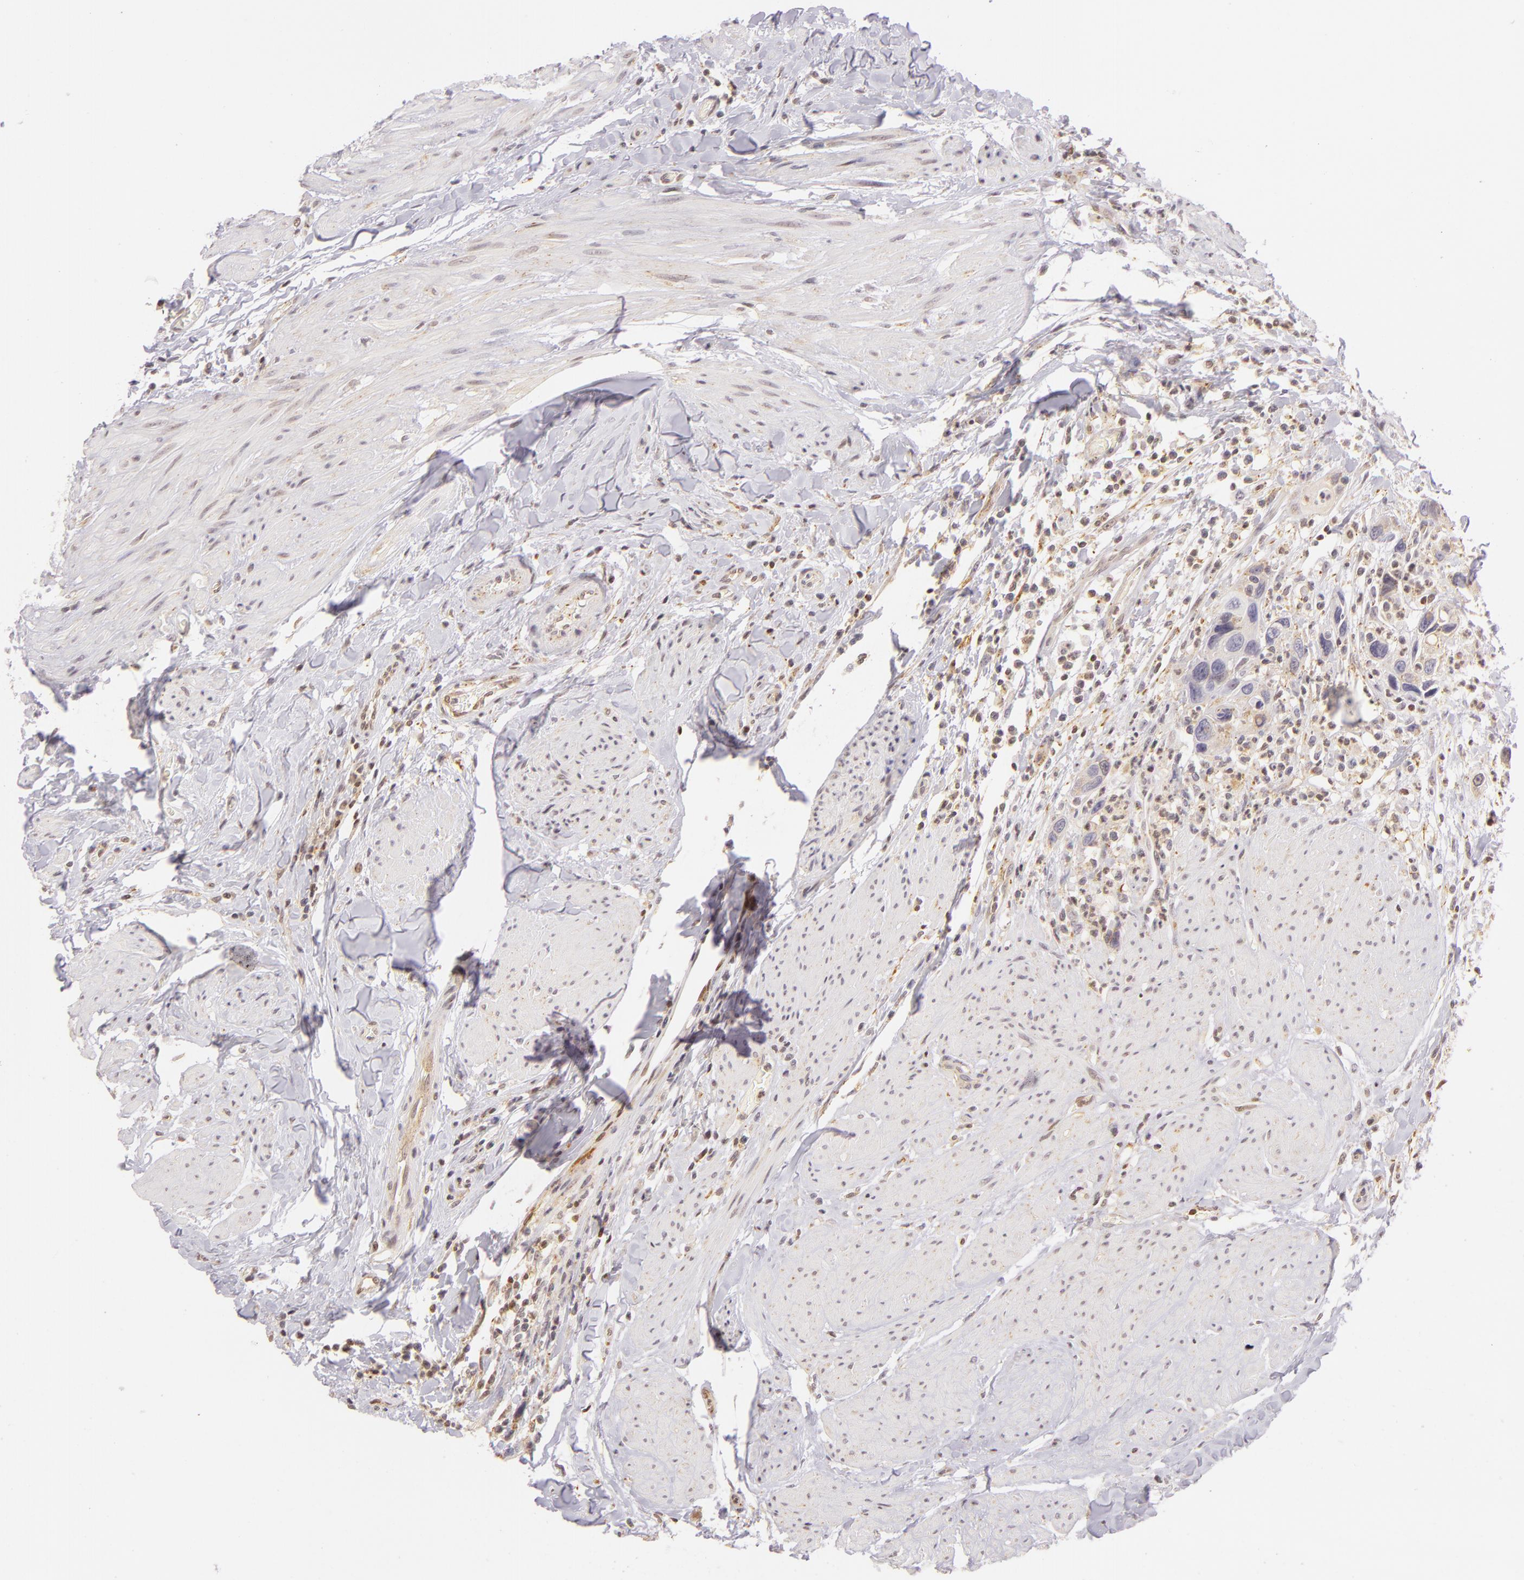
{"staining": {"intensity": "weak", "quantity": "25%-75%", "location": "cytoplasmic/membranous"}, "tissue": "urothelial cancer", "cell_type": "Tumor cells", "image_type": "cancer", "snomed": [{"axis": "morphology", "description": "Urothelial carcinoma, High grade"}, {"axis": "topography", "description": "Urinary bladder"}], "caption": "Immunohistochemistry (IHC) histopathology image of high-grade urothelial carcinoma stained for a protein (brown), which displays low levels of weak cytoplasmic/membranous expression in about 25%-75% of tumor cells.", "gene": "IMPDH1", "patient": {"sex": "male", "age": 66}}